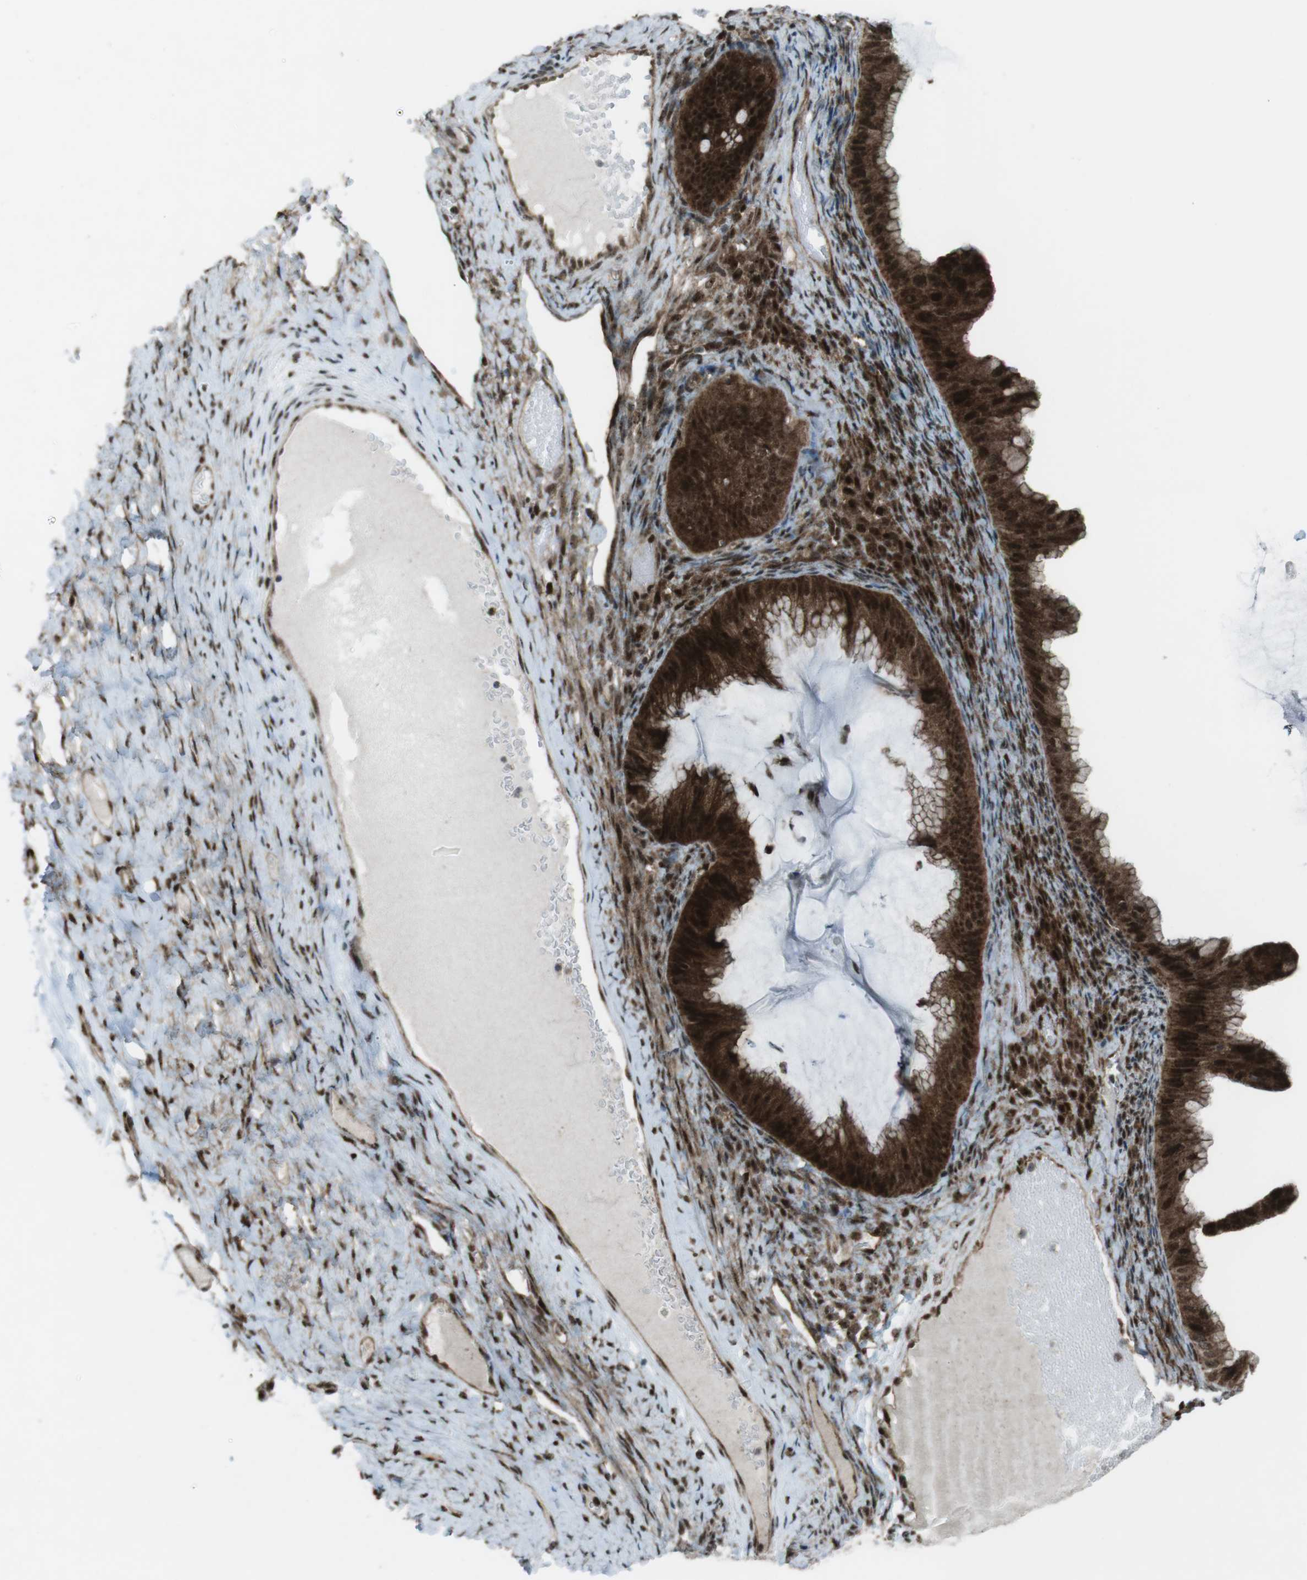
{"staining": {"intensity": "strong", "quantity": ">75%", "location": "cytoplasmic/membranous,nuclear"}, "tissue": "ovarian cancer", "cell_type": "Tumor cells", "image_type": "cancer", "snomed": [{"axis": "morphology", "description": "Cystadenocarcinoma, mucinous, NOS"}, {"axis": "topography", "description": "Ovary"}], "caption": "A micrograph showing strong cytoplasmic/membranous and nuclear staining in about >75% of tumor cells in ovarian cancer (mucinous cystadenocarcinoma), as visualized by brown immunohistochemical staining.", "gene": "CSNK1D", "patient": {"sex": "female", "age": 61}}